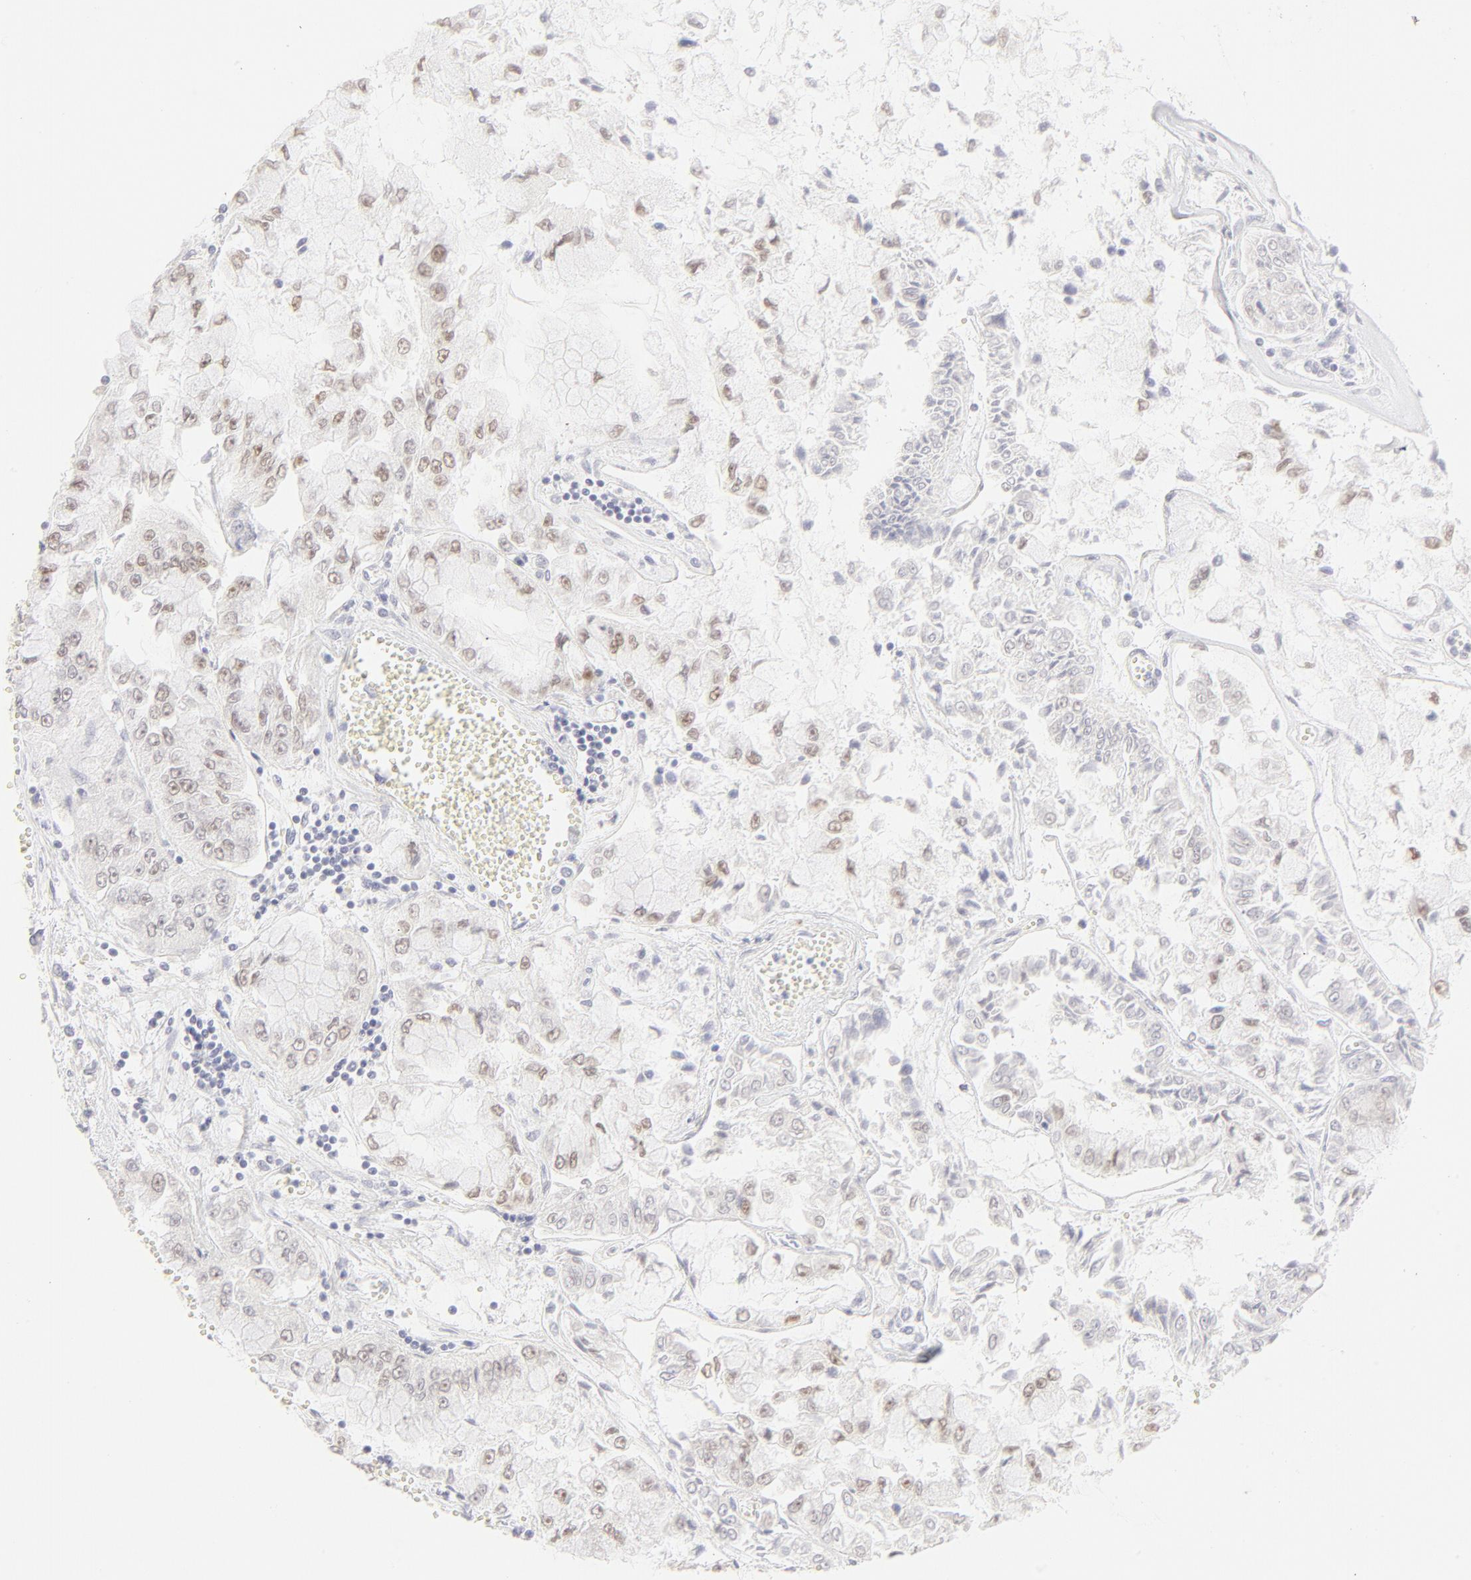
{"staining": {"intensity": "moderate", "quantity": "25%-75%", "location": "nuclear"}, "tissue": "liver cancer", "cell_type": "Tumor cells", "image_type": "cancer", "snomed": [{"axis": "morphology", "description": "Cholangiocarcinoma"}, {"axis": "topography", "description": "Liver"}], "caption": "Liver cholangiocarcinoma stained for a protein (brown) displays moderate nuclear positive expression in approximately 25%-75% of tumor cells.", "gene": "ELF3", "patient": {"sex": "female", "age": 79}}